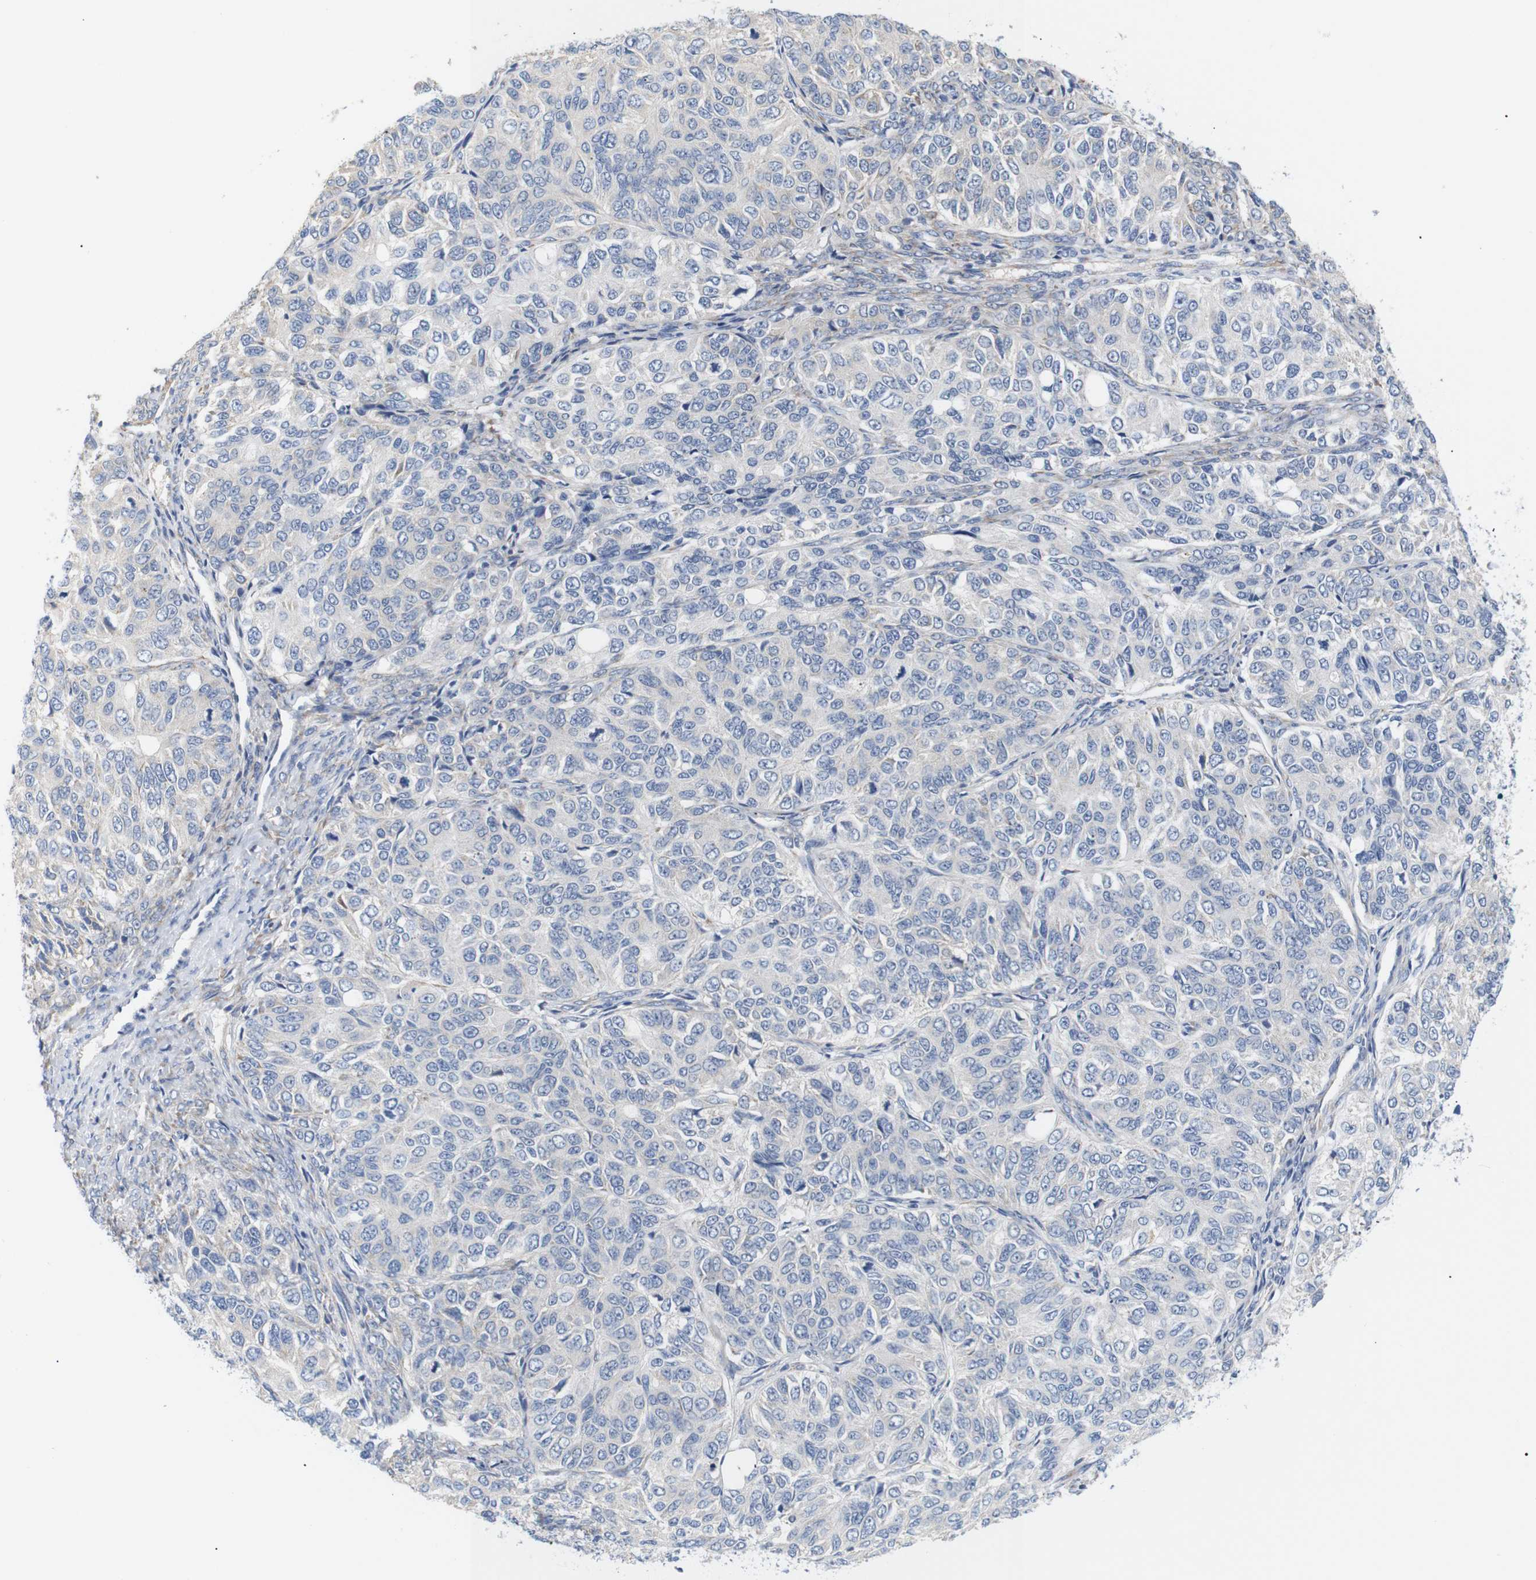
{"staining": {"intensity": "negative", "quantity": "none", "location": "none"}, "tissue": "ovarian cancer", "cell_type": "Tumor cells", "image_type": "cancer", "snomed": [{"axis": "morphology", "description": "Carcinoma, endometroid"}, {"axis": "topography", "description": "Ovary"}], "caption": "This is an immunohistochemistry histopathology image of ovarian cancer (endometroid carcinoma). There is no positivity in tumor cells.", "gene": "TRIM5", "patient": {"sex": "female", "age": 51}}